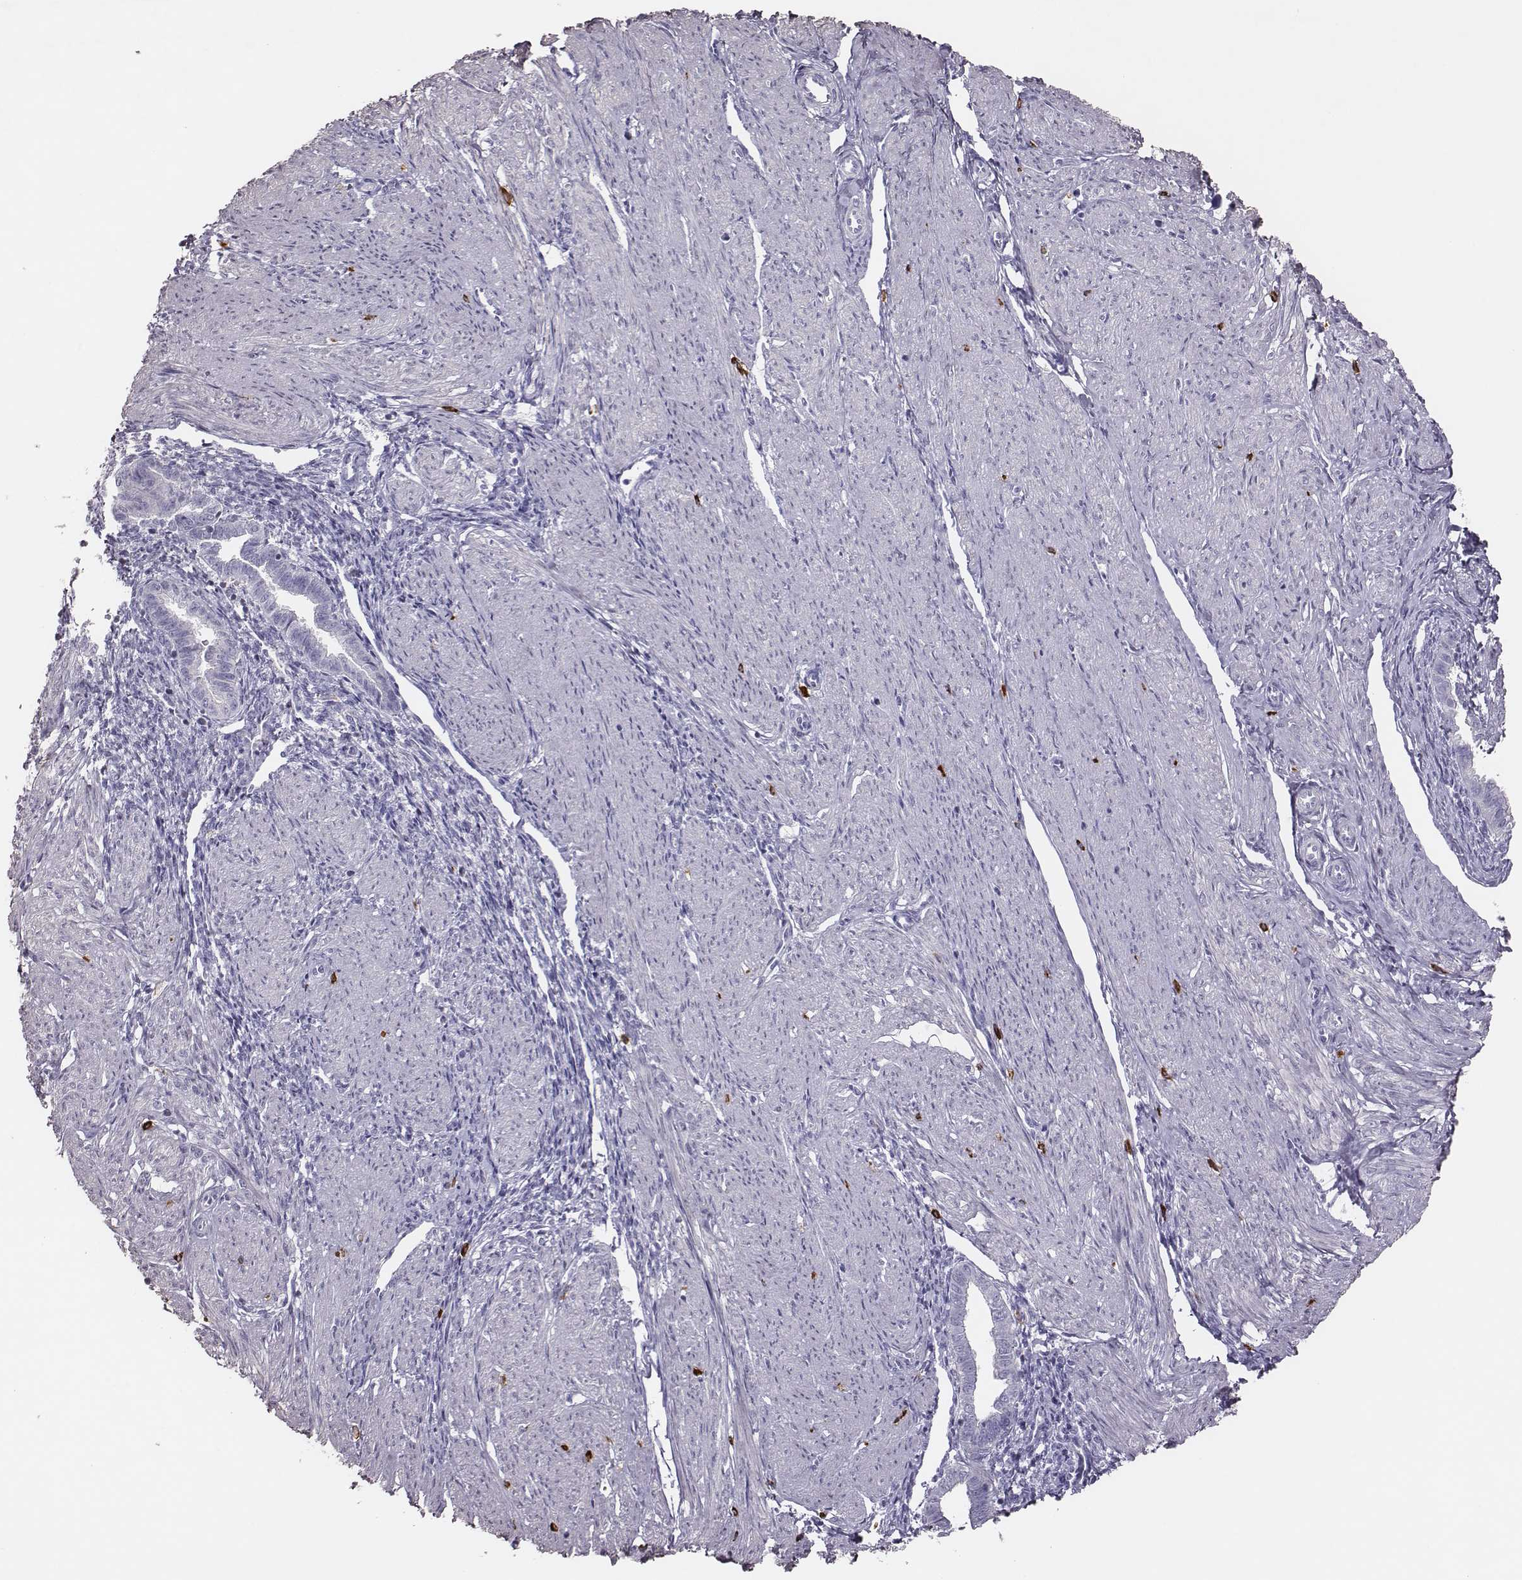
{"staining": {"intensity": "negative", "quantity": "none", "location": "none"}, "tissue": "endometrium", "cell_type": "Cells in endometrial stroma", "image_type": "normal", "snomed": [{"axis": "morphology", "description": "Normal tissue, NOS"}, {"axis": "topography", "description": "Endometrium"}], "caption": "DAB (3,3'-diaminobenzidine) immunohistochemical staining of unremarkable endometrium displays no significant expression in cells in endometrial stroma.", "gene": "P2RY10", "patient": {"sex": "female", "age": 37}}